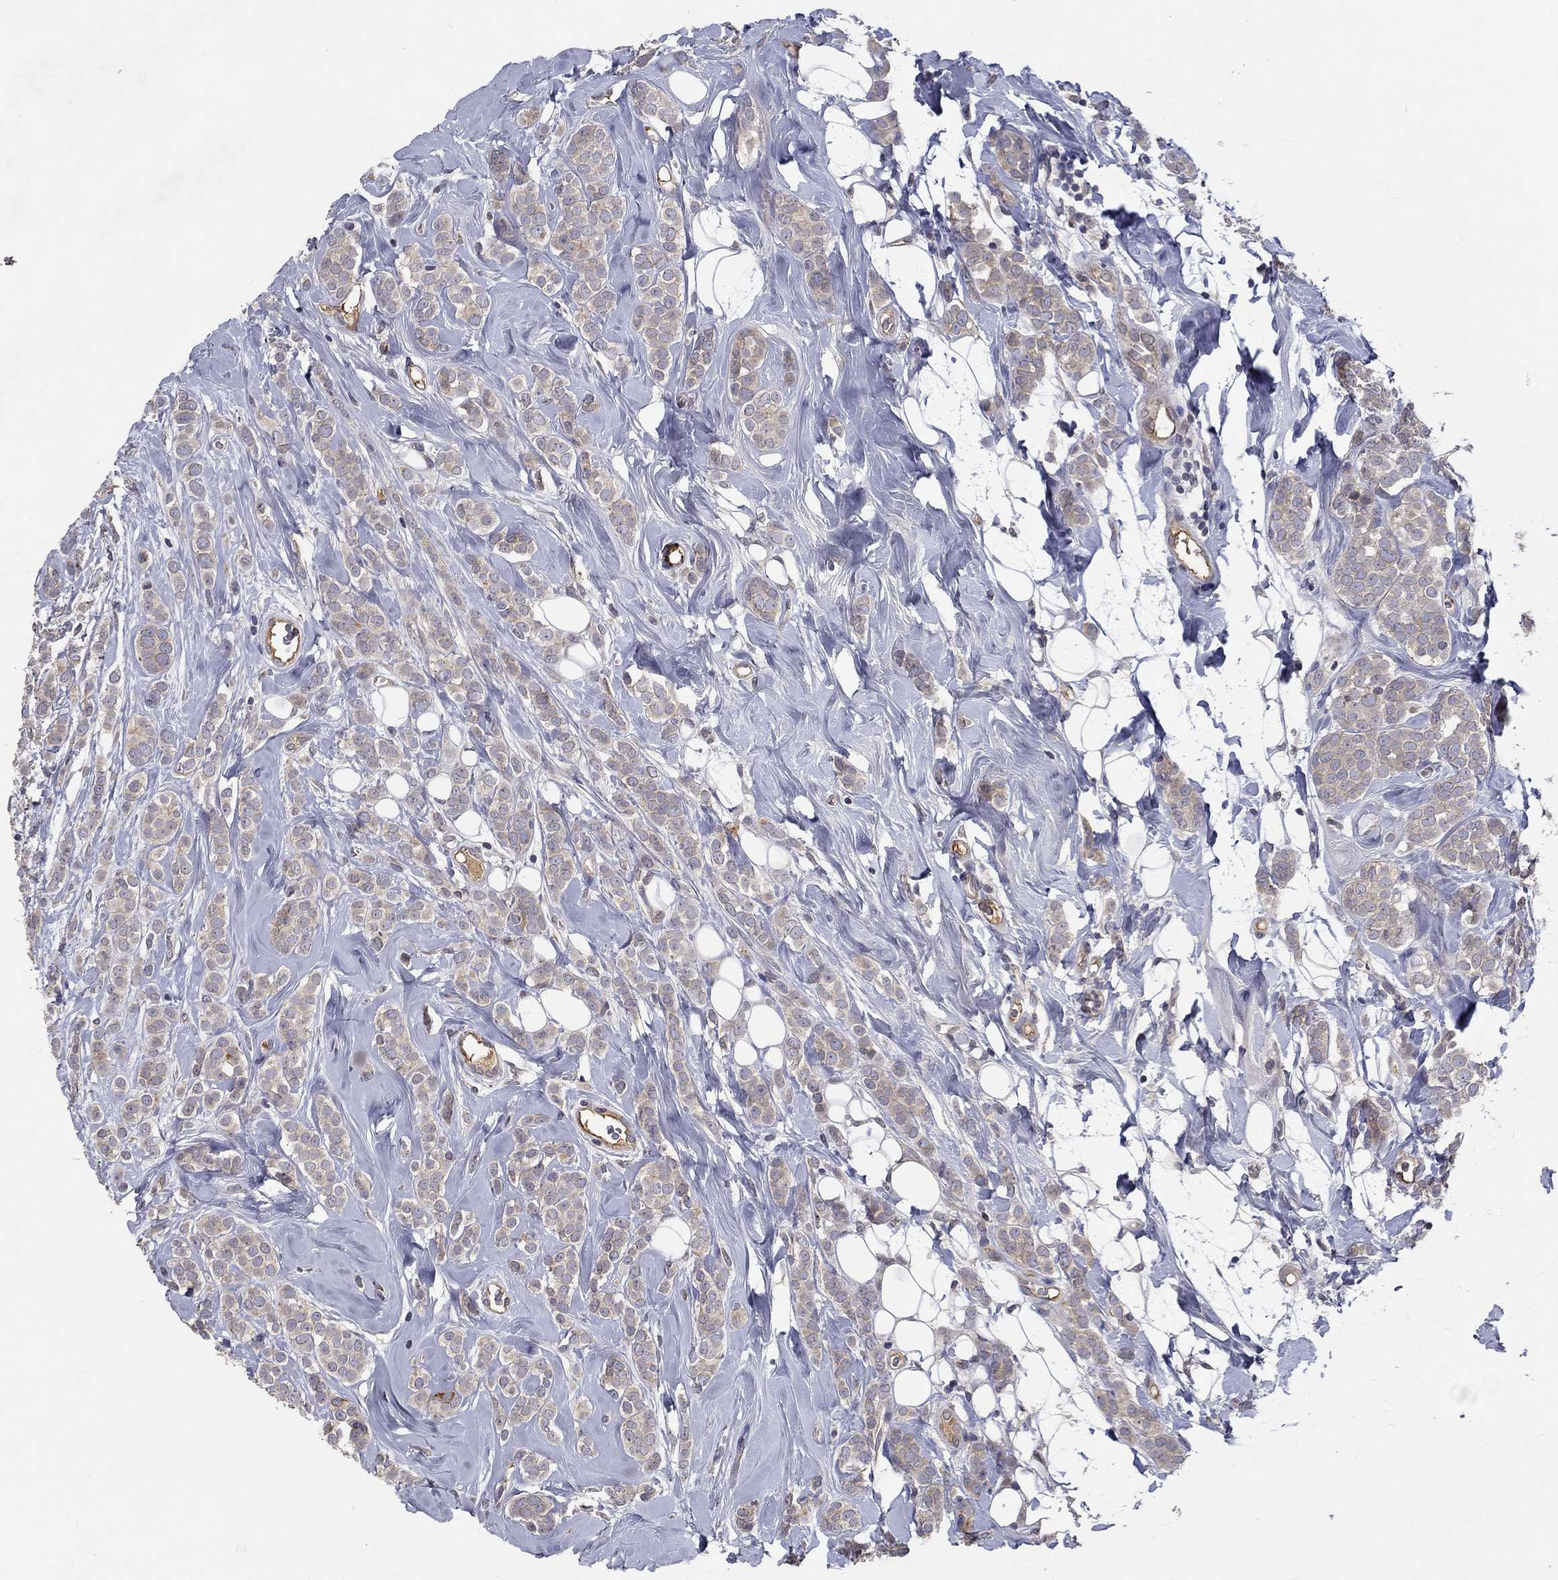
{"staining": {"intensity": "negative", "quantity": "none", "location": "none"}, "tissue": "breast cancer", "cell_type": "Tumor cells", "image_type": "cancer", "snomed": [{"axis": "morphology", "description": "Lobular carcinoma"}, {"axis": "topography", "description": "Breast"}], "caption": "Micrograph shows no protein staining in tumor cells of breast lobular carcinoma tissue. Brightfield microscopy of immunohistochemistry (IHC) stained with DAB (brown) and hematoxylin (blue), captured at high magnification.", "gene": "CETN3", "patient": {"sex": "female", "age": 49}}